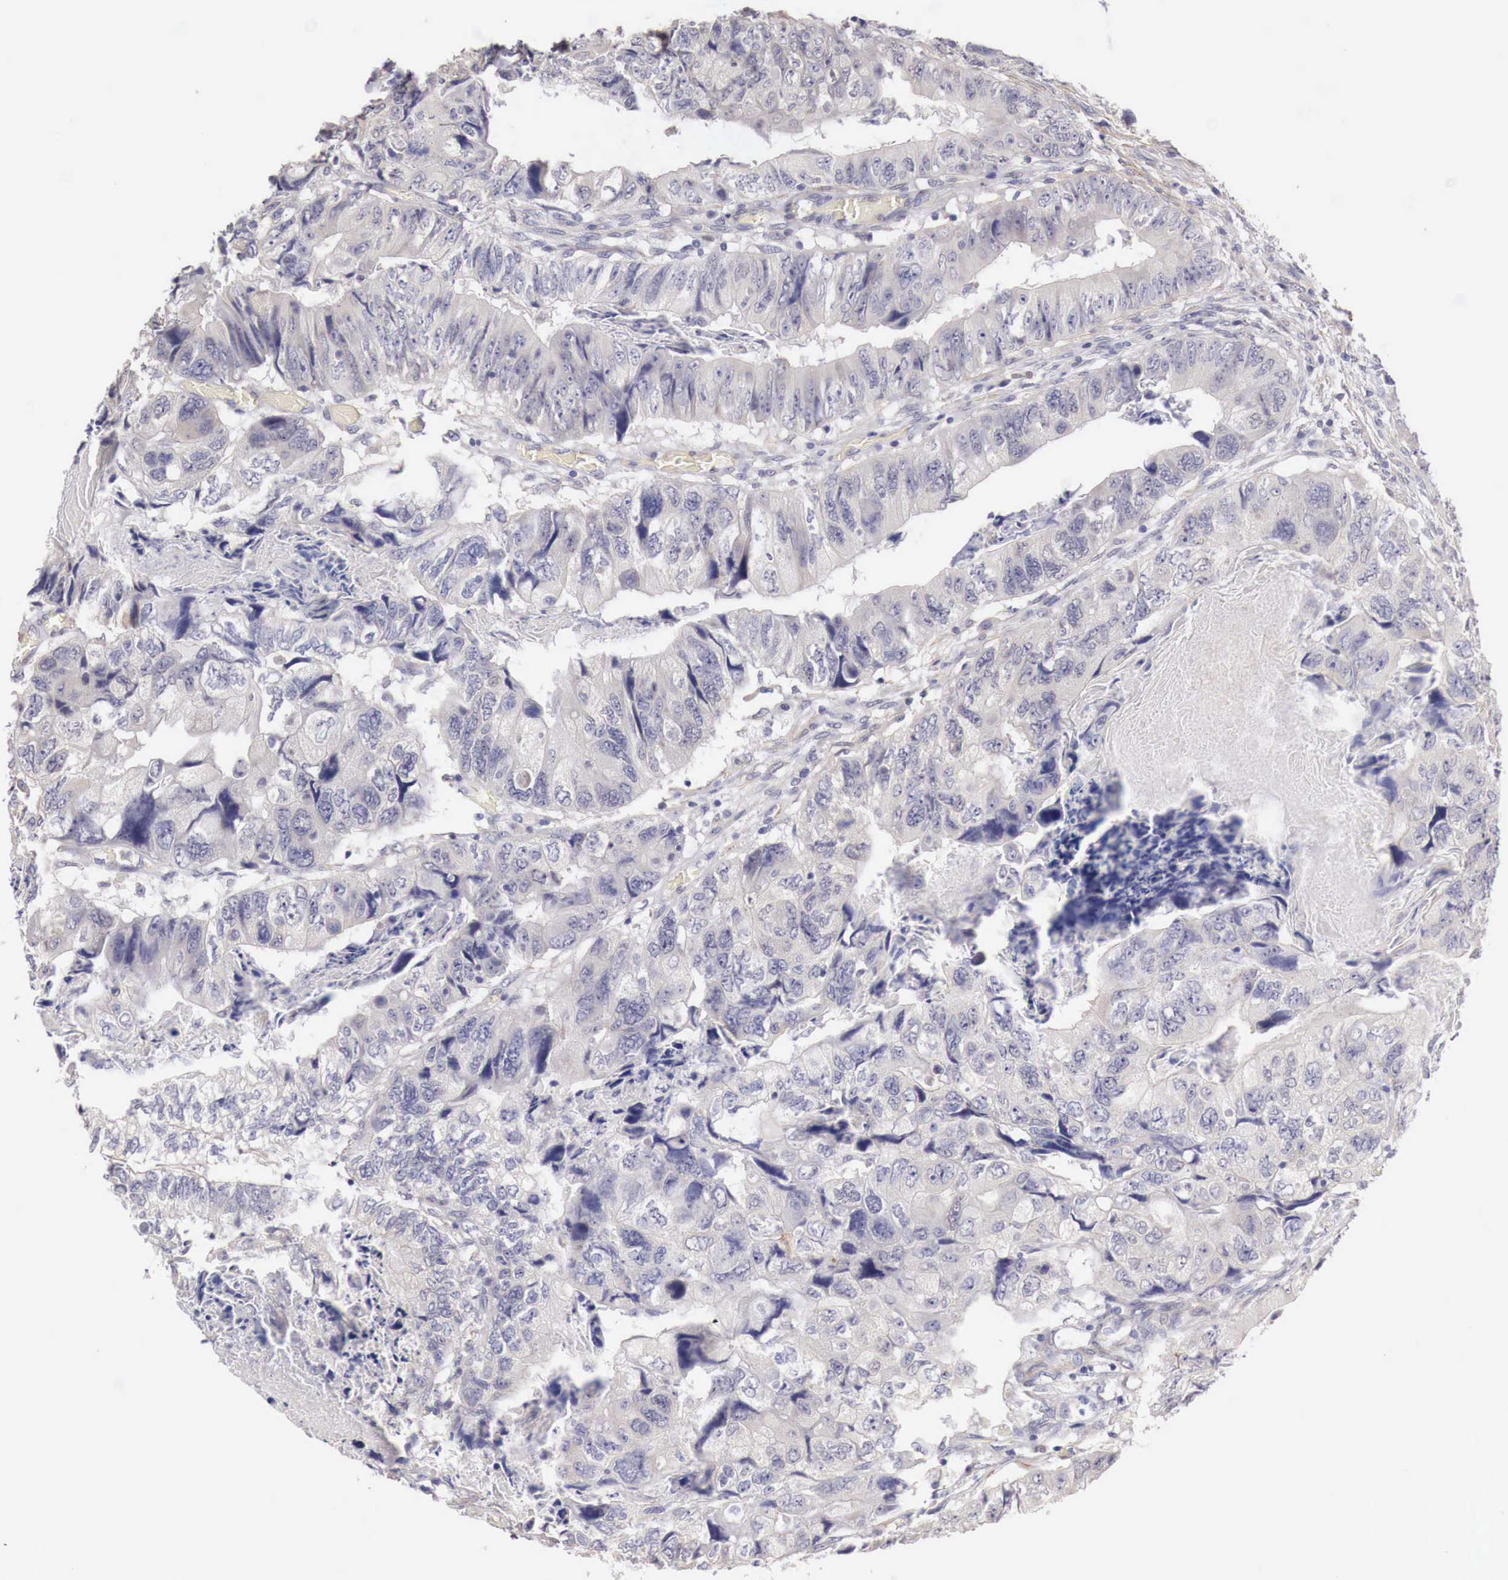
{"staining": {"intensity": "negative", "quantity": "none", "location": "none"}, "tissue": "colorectal cancer", "cell_type": "Tumor cells", "image_type": "cancer", "snomed": [{"axis": "morphology", "description": "Adenocarcinoma, NOS"}, {"axis": "topography", "description": "Rectum"}], "caption": "IHC of colorectal cancer displays no staining in tumor cells.", "gene": "ENOX2", "patient": {"sex": "female", "age": 82}}